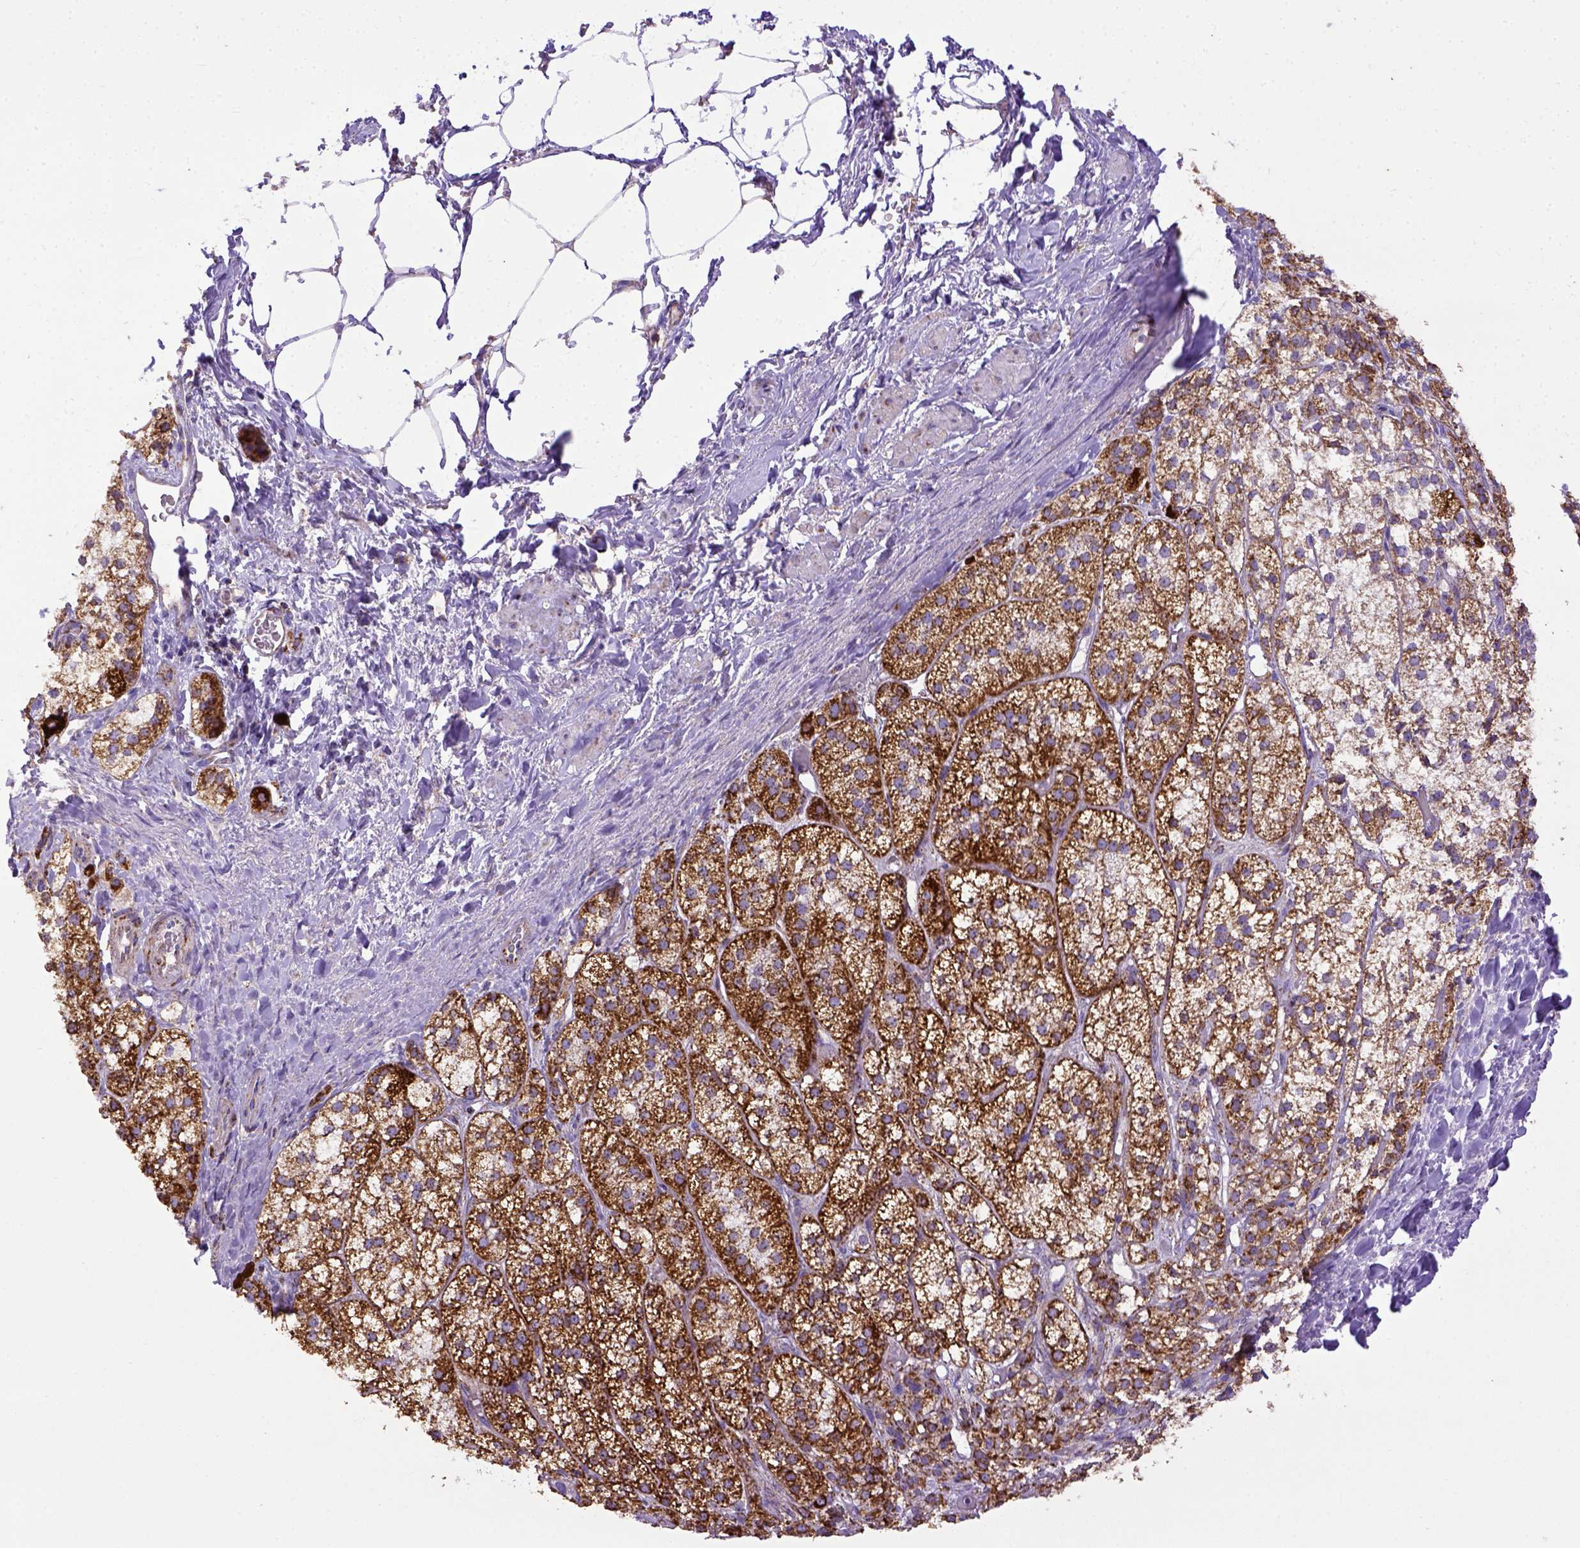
{"staining": {"intensity": "strong", "quantity": ">75%", "location": "cytoplasmic/membranous"}, "tissue": "adrenal gland", "cell_type": "Glandular cells", "image_type": "normal", "snomed": [{"axis": "morphology", "description": "Normal tissue, NOS"}, {"axis": "topography", "description": "Adrenal gland"}], "caption": "This image shows IHC staining of unremarkable adrenal gland, with high strong cytoplasmic/membranous positivity in about >75% of glandular cells.", "gene": "MT", "patient": {"sex": "female", "age": 60}}